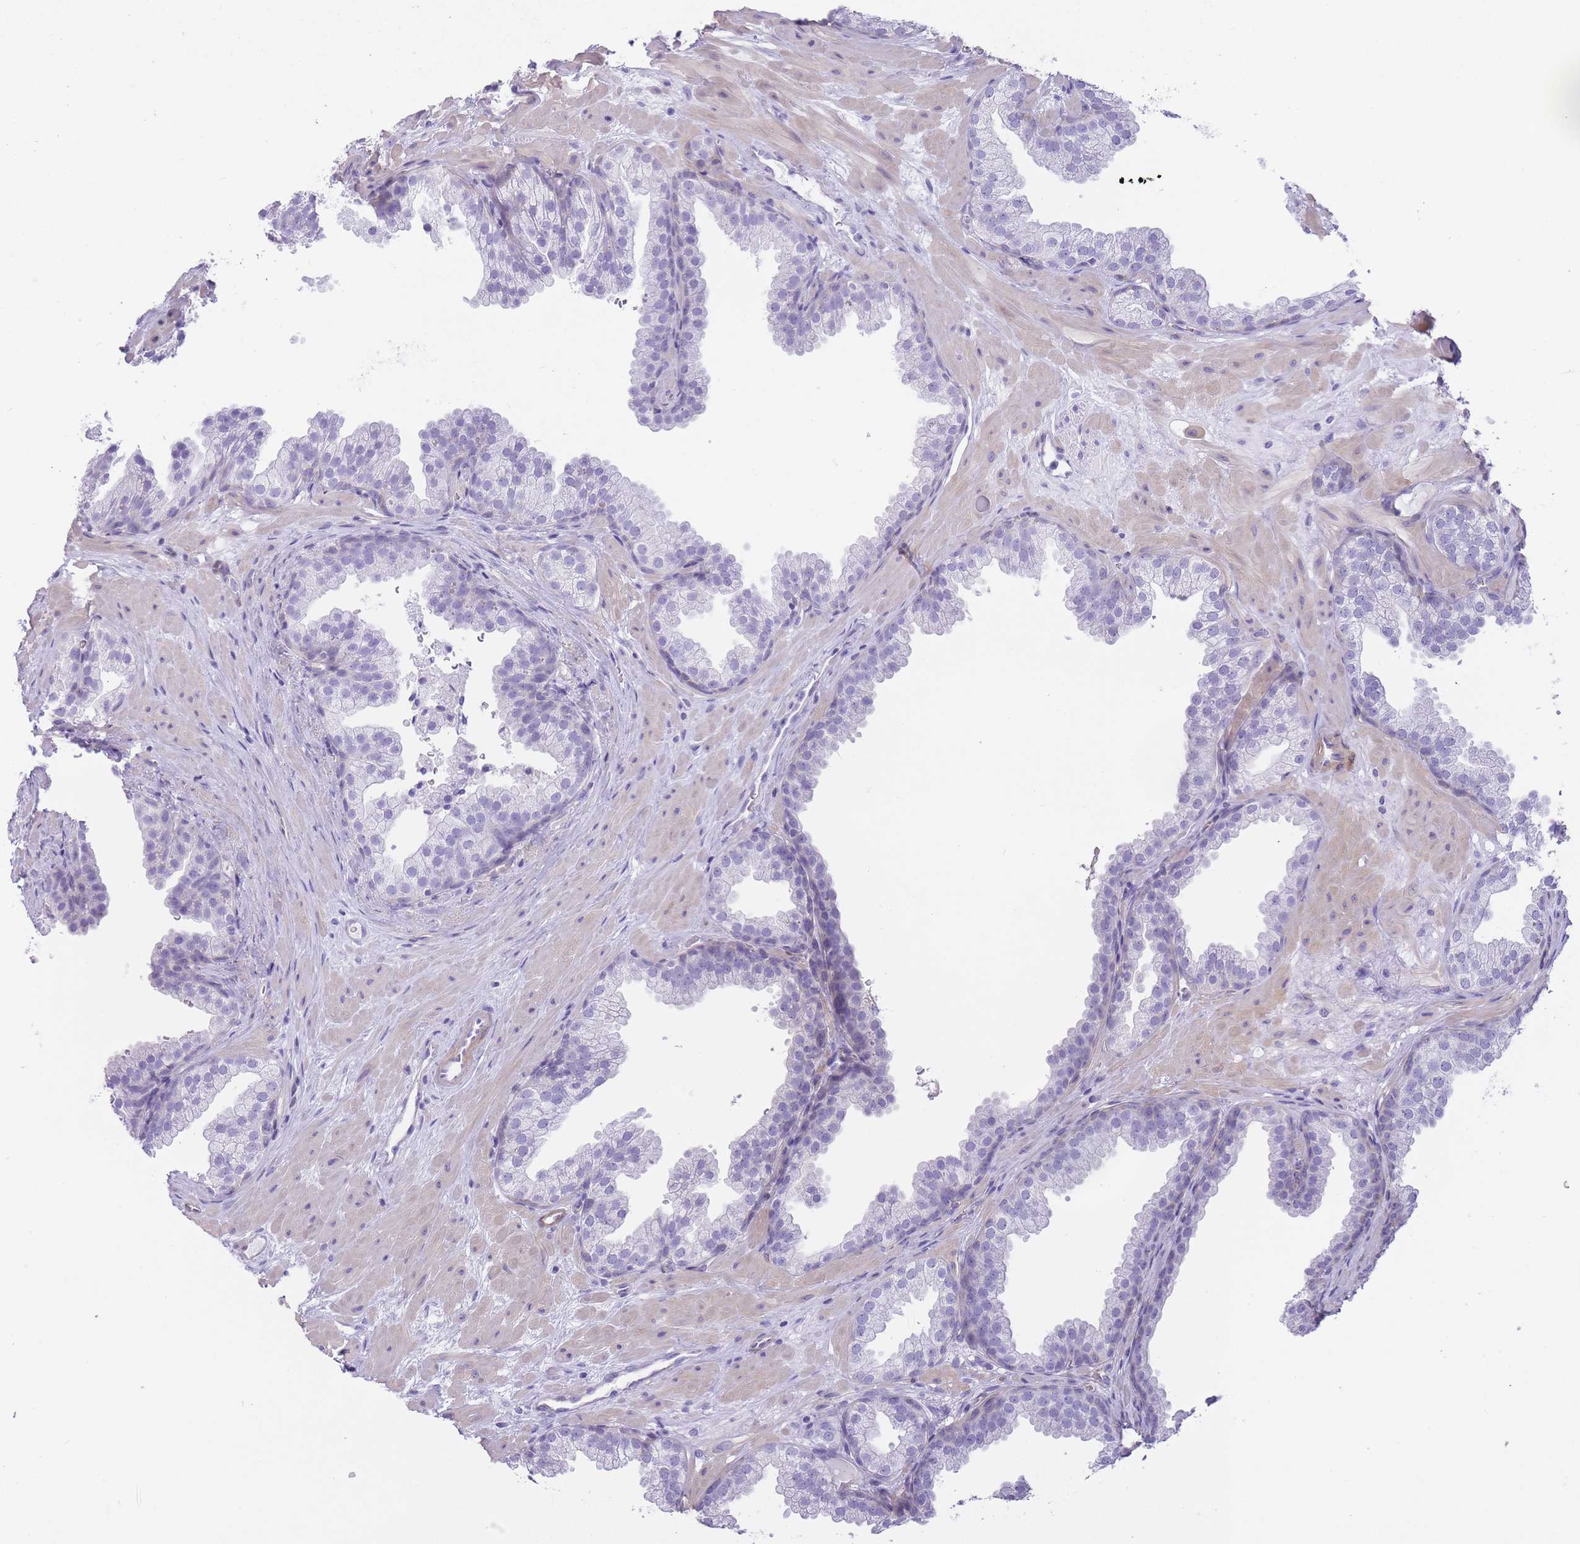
{"staining": {"intensity": "negative", "quantity": "none", "location": "none"}, "tissue": "prostate", "cell_type": "Glandular cells", "image_type": "normal", "snomed": [{"axis": "morphology", "description": "Normal tissue, NOS"}, {"axis": "topography", "description": "Prostate"}], "caption": "High power microscopy histopathology image of an immunohistochemistry histopathology image of unremarkable prostate, revealing no significant positivity in glandular cells. (IHC, brightfield microscopy, high magnification).", "gene": "OR11H12", "patient": {"sex": "male", "age": 37}}